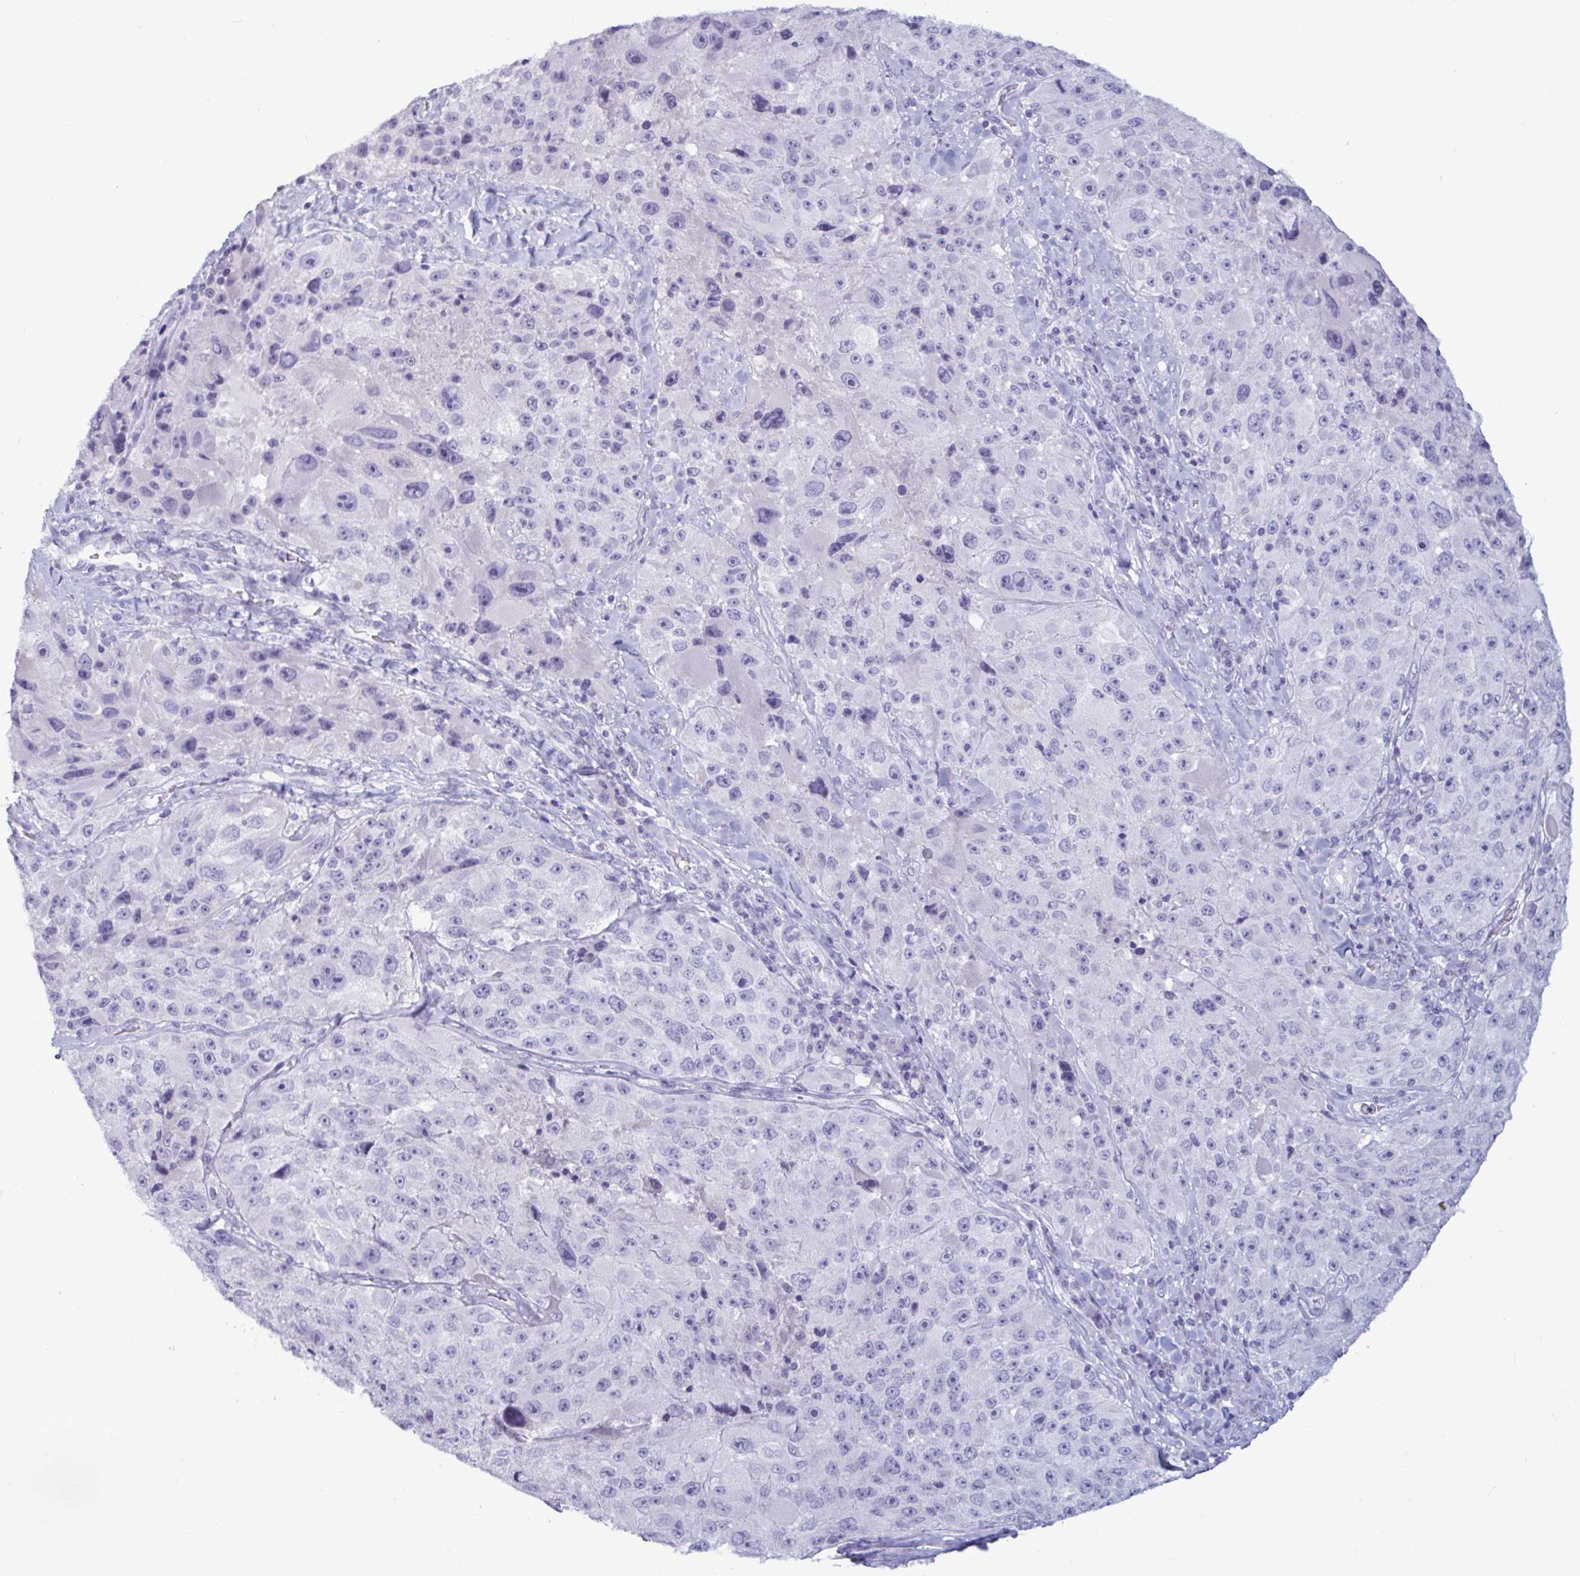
{"staining": {"intensity": "negative", "quantity": "none", "location": "none"}, "tissue": "melanoma", "cell_type": "Tumor cells", "image_type": "cancer", "snomed": [{"axis": "morphology", "description": "Malignant melanoma, Metastatic site"}, {"axis": "topography", "description": "Lymph node"}], "caption": "Micrograph shows no significant protein expression in tumor cells of malignant melanoma (metastatic site).", "gene": "BBS10", "patient": {"sex": "male", "age": 62}}